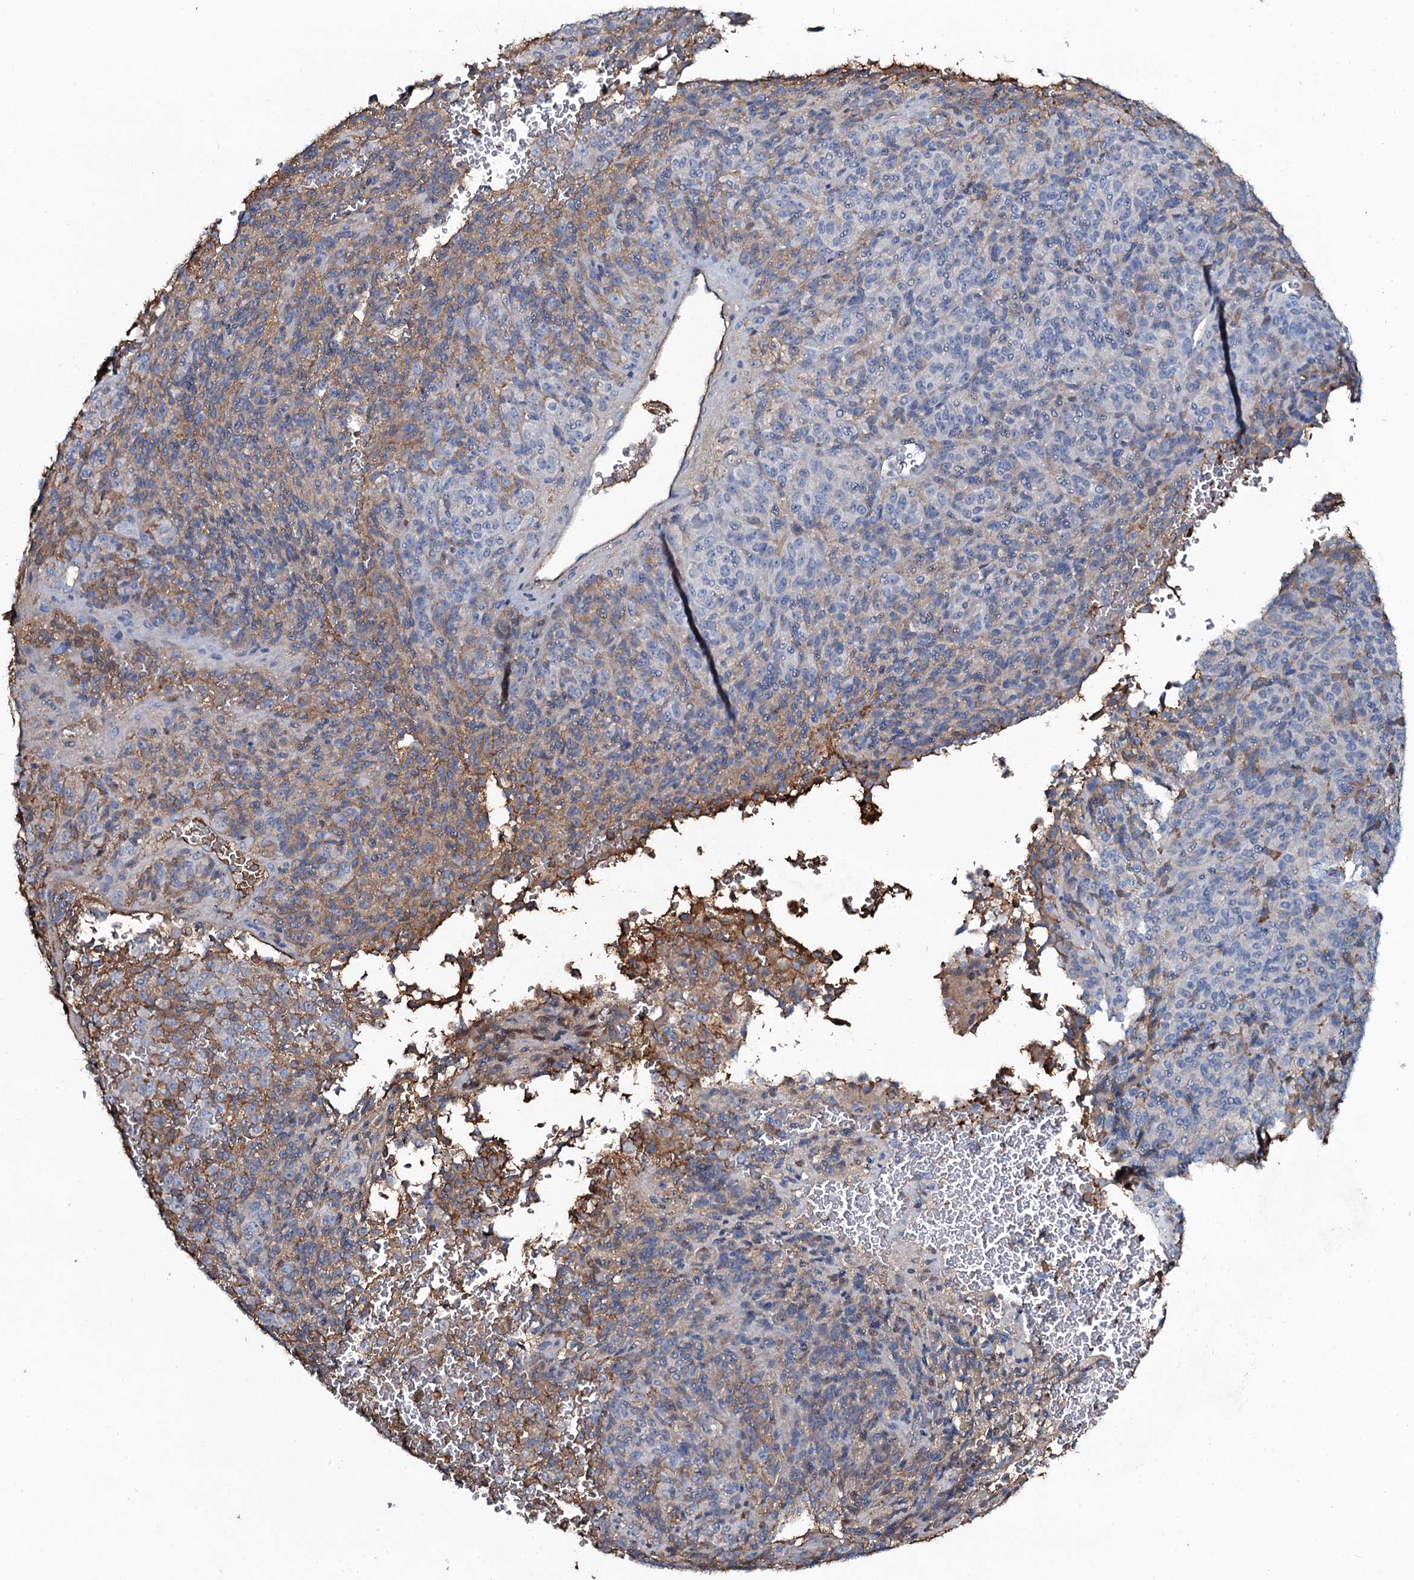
{"staining": {"intensity": "negative", "quantity": "none", "location": "none"}, "tissue": "melanoma", "cell_type": "Tumor cells", "image_type": "cancer", "snomed": [{"axis": "morphology", "description": "Malignant melanoma, Metastatic site"}, {"axis": "topography", "description": "Brain"}], "caption": "Tumor cells show no significant protein positivity in malignant melanoma (metastatic site).", "gene": "EDN1", "patient": {"sex": "female", "age": 56}}